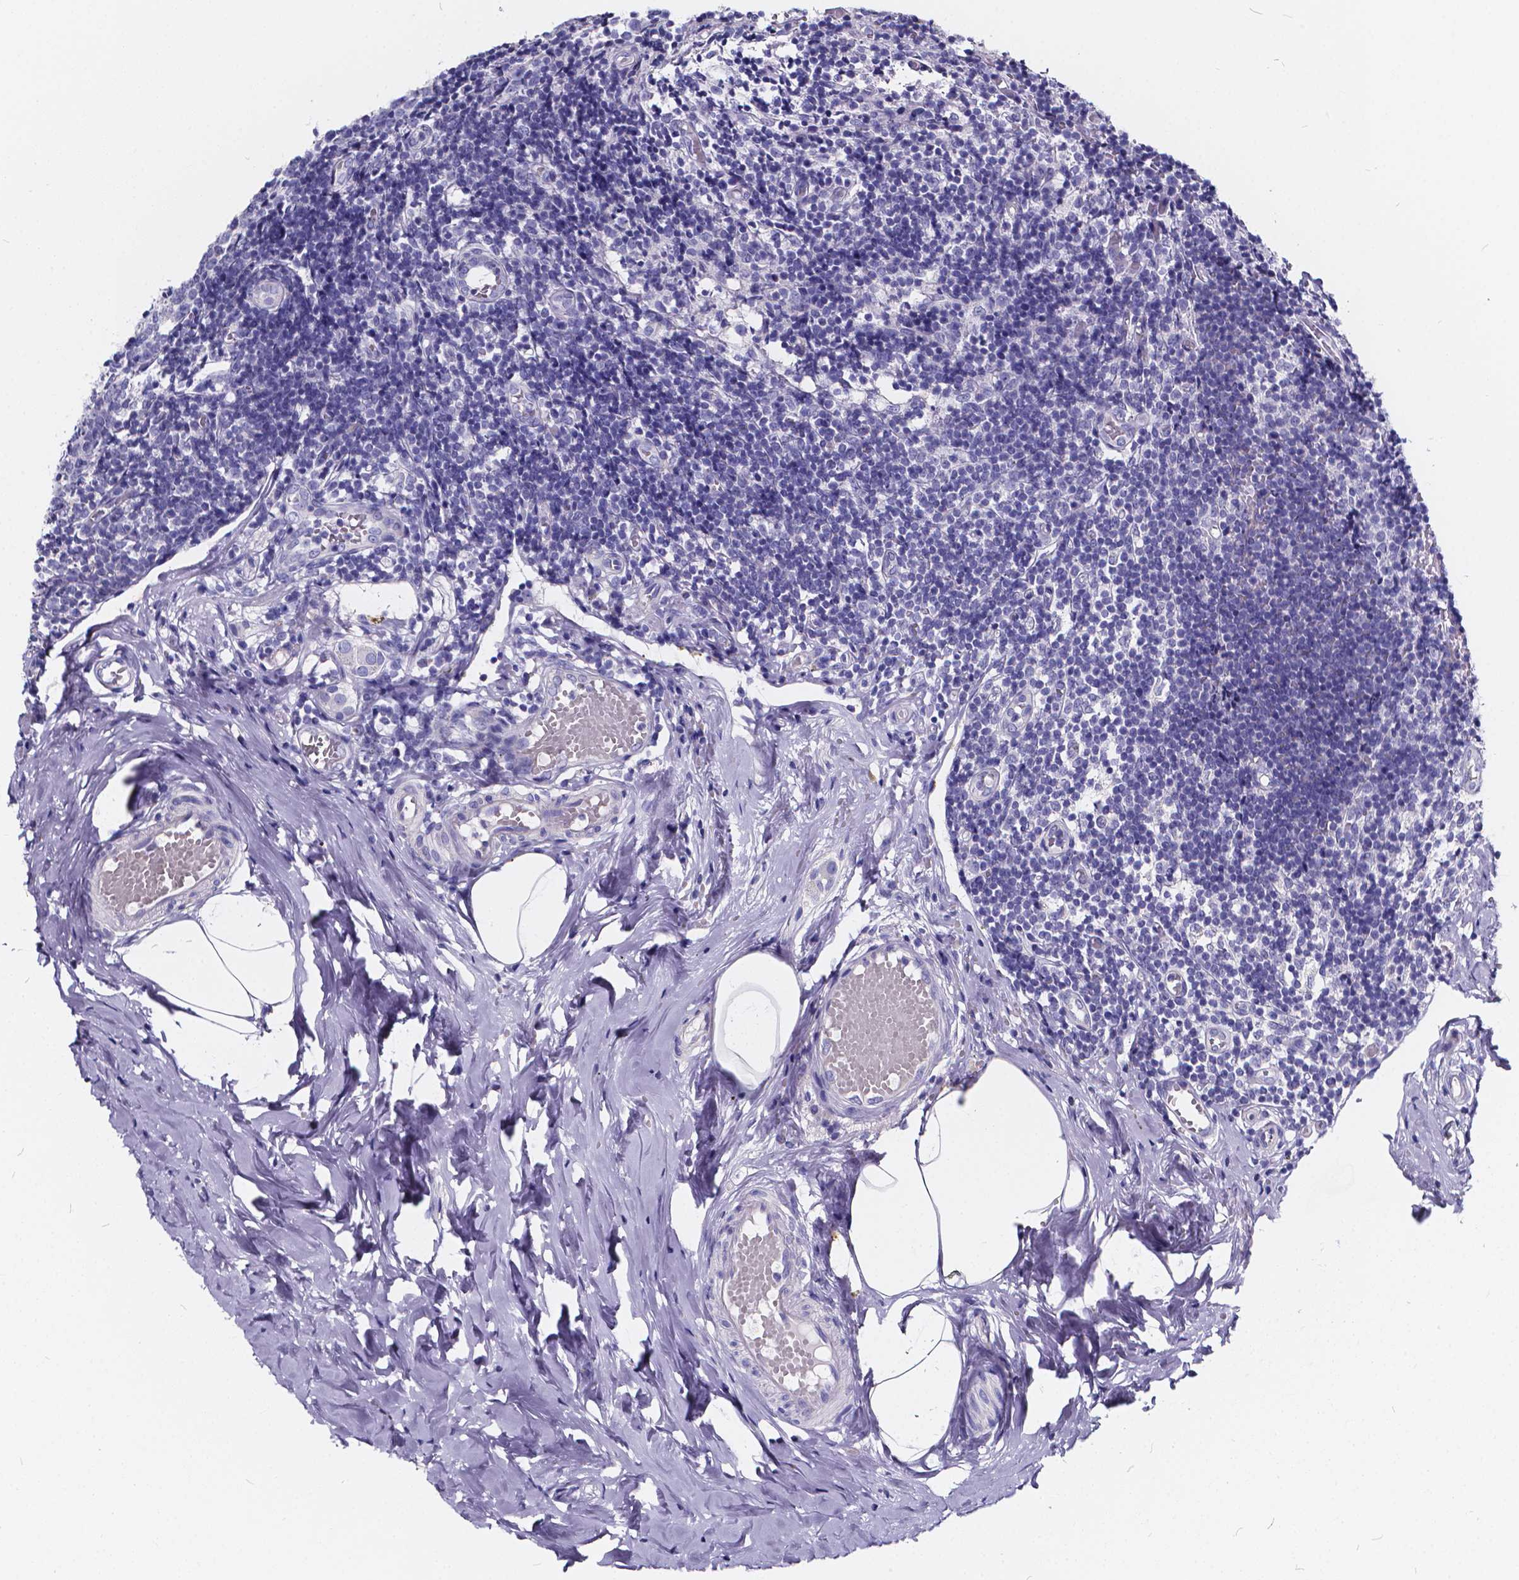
{"staining": {"intensity": "negative", "quantity": "none", "location": "none"}, "tissue": "appendix", "cell_type": "Glandular cells", "image_type": "normal", "snomed": [{"axis": "morphology", "description": "Normal tissue, NOS"}, {"axis": "topography", "description": "Appendix"}], "caption": "A photomicrograph of human appendix is negative for staining in glandular cells.", "gene": "SPEF2", "patient": {"sex": "female", "age": 32}}